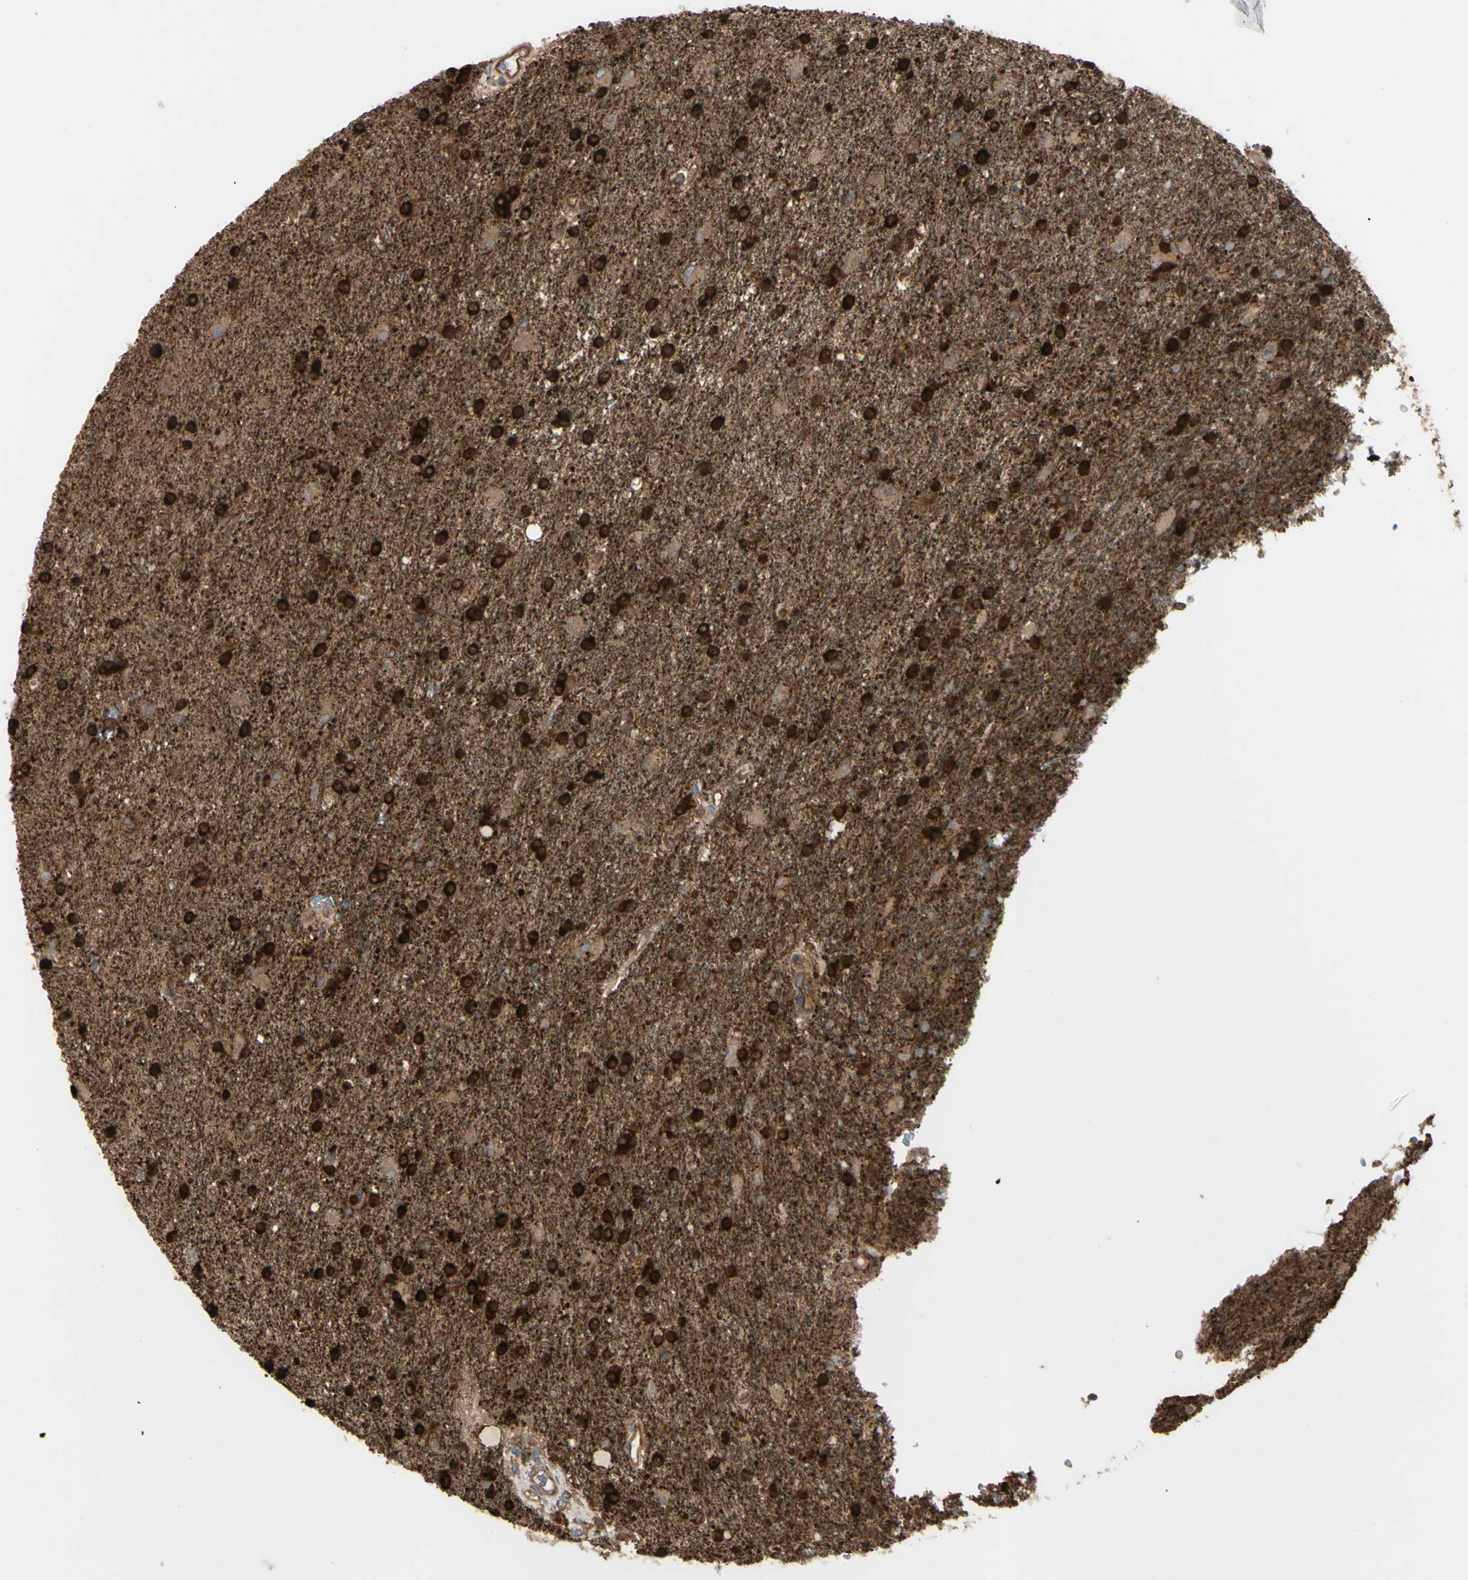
{"staining": {"intensity": "strong", "quantity": ">75%", "location": "cytoplasmic/membranous"}, "tissue": "glioma", "cell_type": "Tumor cells", "image_type": "cancer", "snomed": [{"axis": "morphology", "description": "Glioma, malignant, High grade"}, {"axis": "topography", "description": "Brain"}], "caption": "IHC staining of glioma, which displays high levels of strong cytoplasmic/membranous positivity in approximately >75% of tumor cells indicating strong cytoplasmic/membranous protein expression. The staining was performed using DAB (brown) for protein detection and nuclei were counterstained in hematoxylin (blue).", "gene": "PTPN12", "patient": {"sex": "male", "age": 71}}